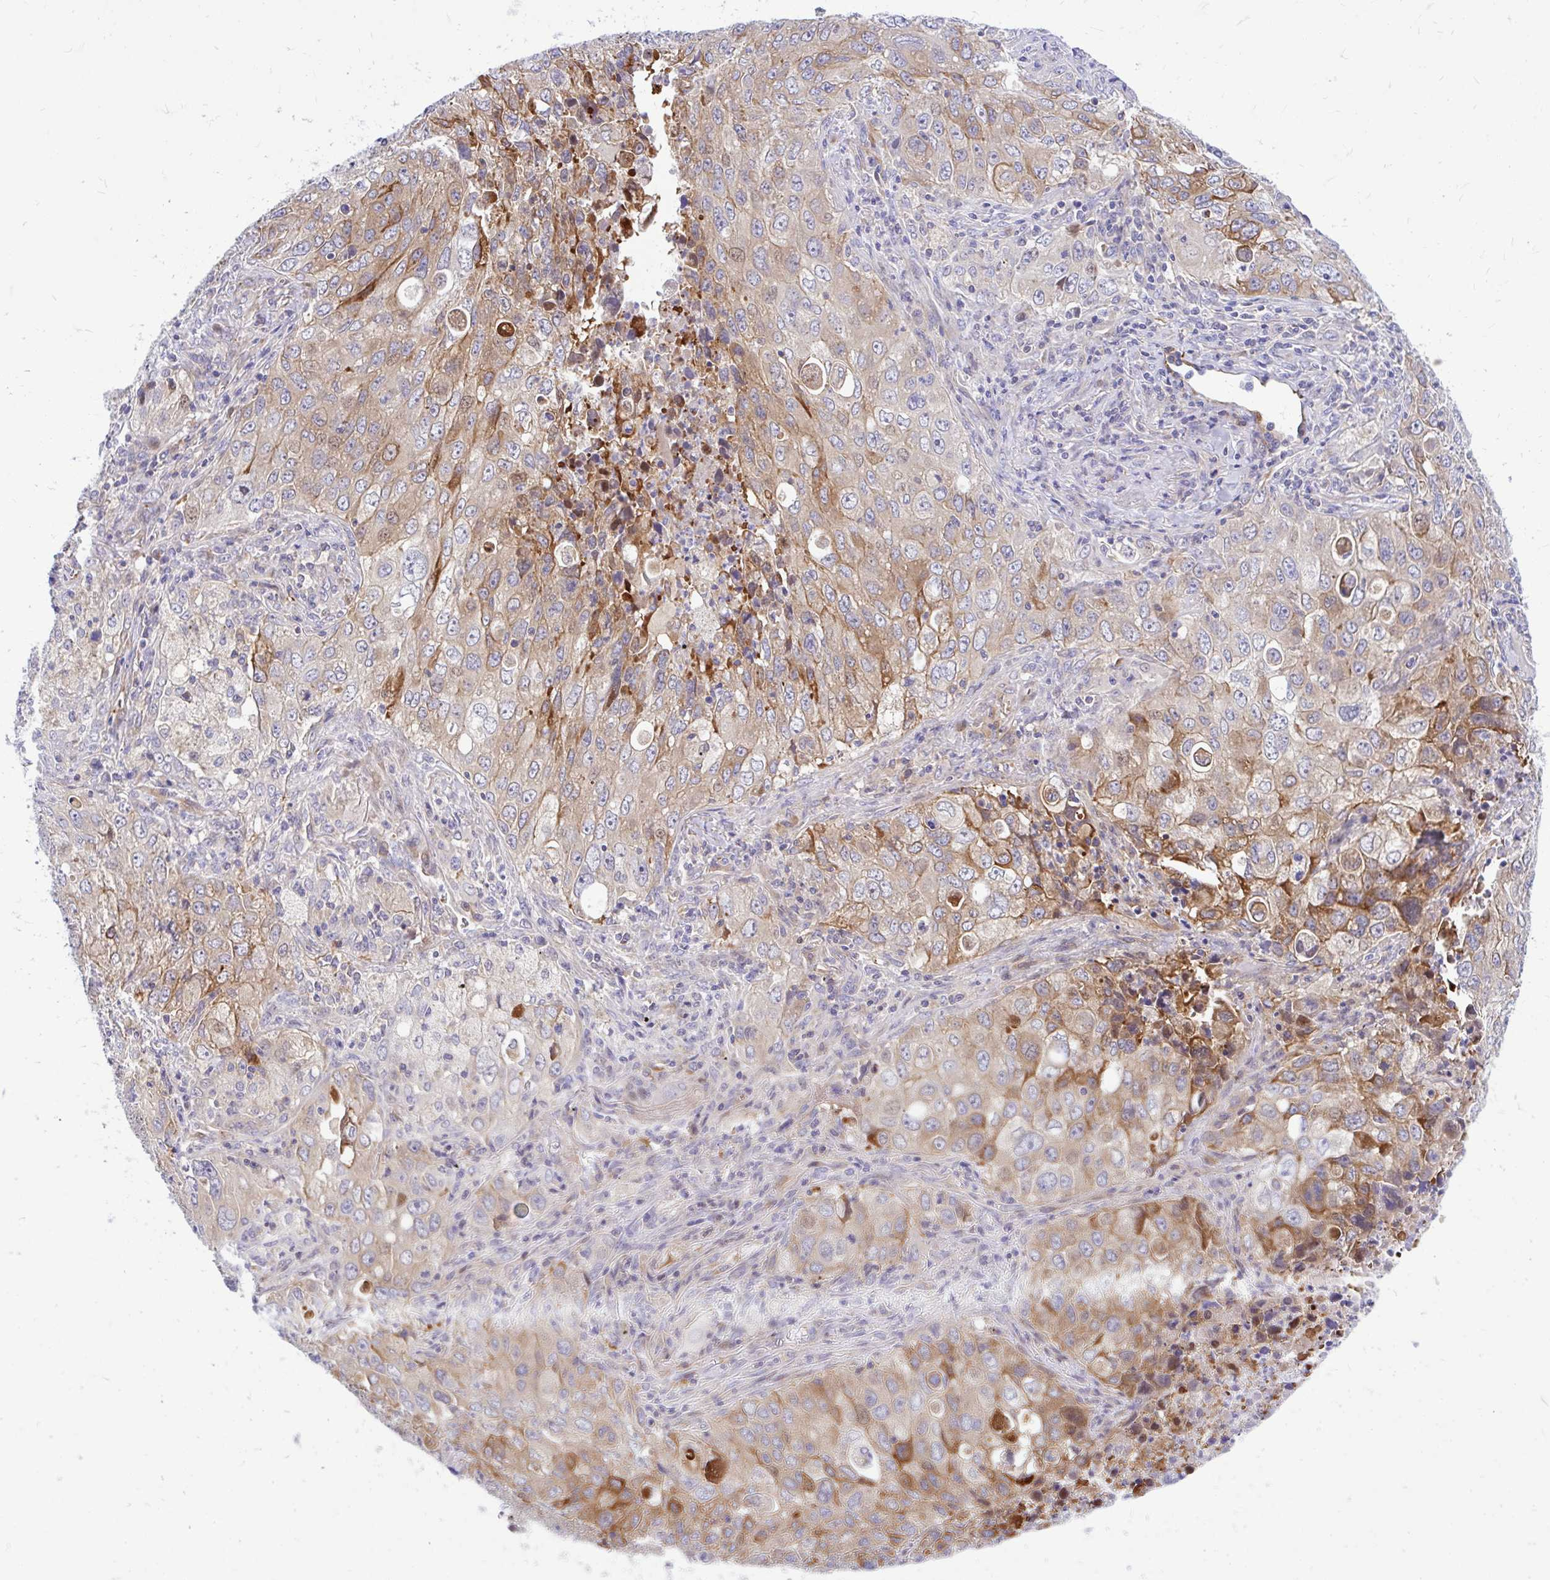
{"staining": {"intensity": "moderate", "quantity": "25%-75%", "location": "cytoplasmic/membranous"}, "tissue": "lung cancer", "cell_type": "Tumor cells", "image_type": "cancer", "snomed": [{"axis": "morphology", "description": "Adenocarcinoma, NOS"}, {"axis": "morphology", "description": "Adenocarcinoma, metastatic, NOS"}, {"axis": "topography", "description": "Lymph node"}, {"axis": "topography", "description": "Lung"}], "caption": "Lung cancer stained for a protein shows moderate cytoplasmic/membranous positivity in tumor cells.", "gene": "ESPNL", "patient": {"sex": "female", "age": 42}}